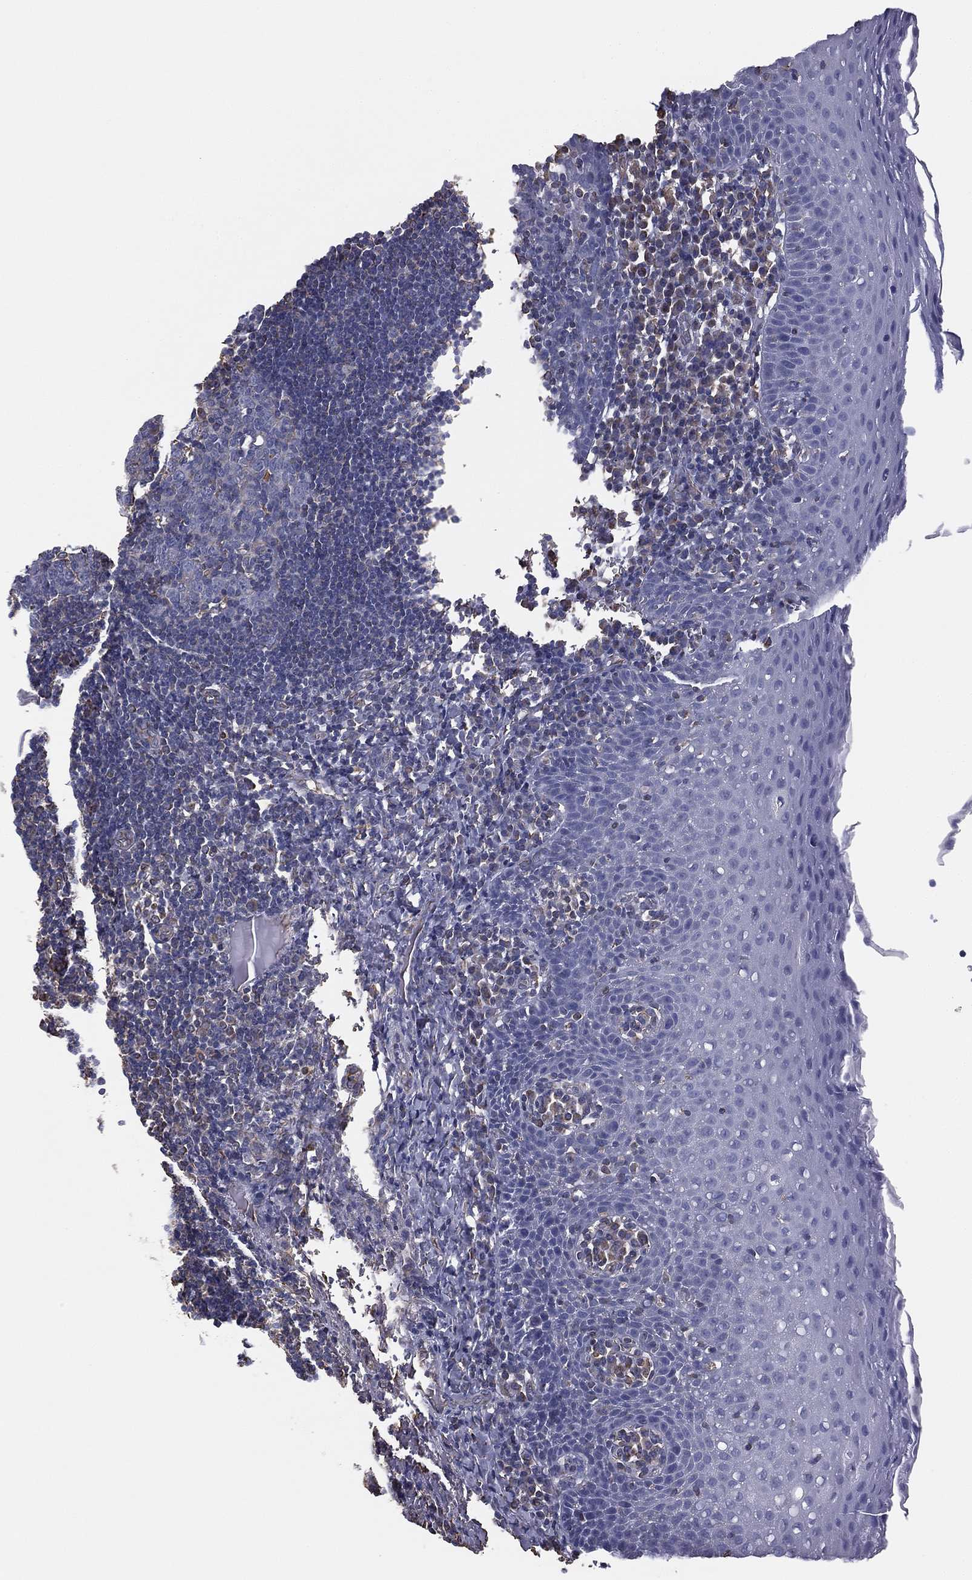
{"staining": {"intensity": "moderate", "quantity": "<25%", "location": "cytoplasmic/membranous"}, "tissue": "tonsil", "cell_type": "Germinal center cells", "image_type": "normal", "snomed": [{"axis": "morphology", "description": "Normal tissue, NOS"}, {"axis": "morphology", "description": "Inflammation, NOS"}, {"axis": "topography", "description": "Tonsil"}], "caption": "The immunohistochemical stain highlights moderate cytoplasmic/membranous expression in germinal center cells of normal tonsil.", "gene": "SCUBE1", "patient": {"sex": "female", "age": 31}}